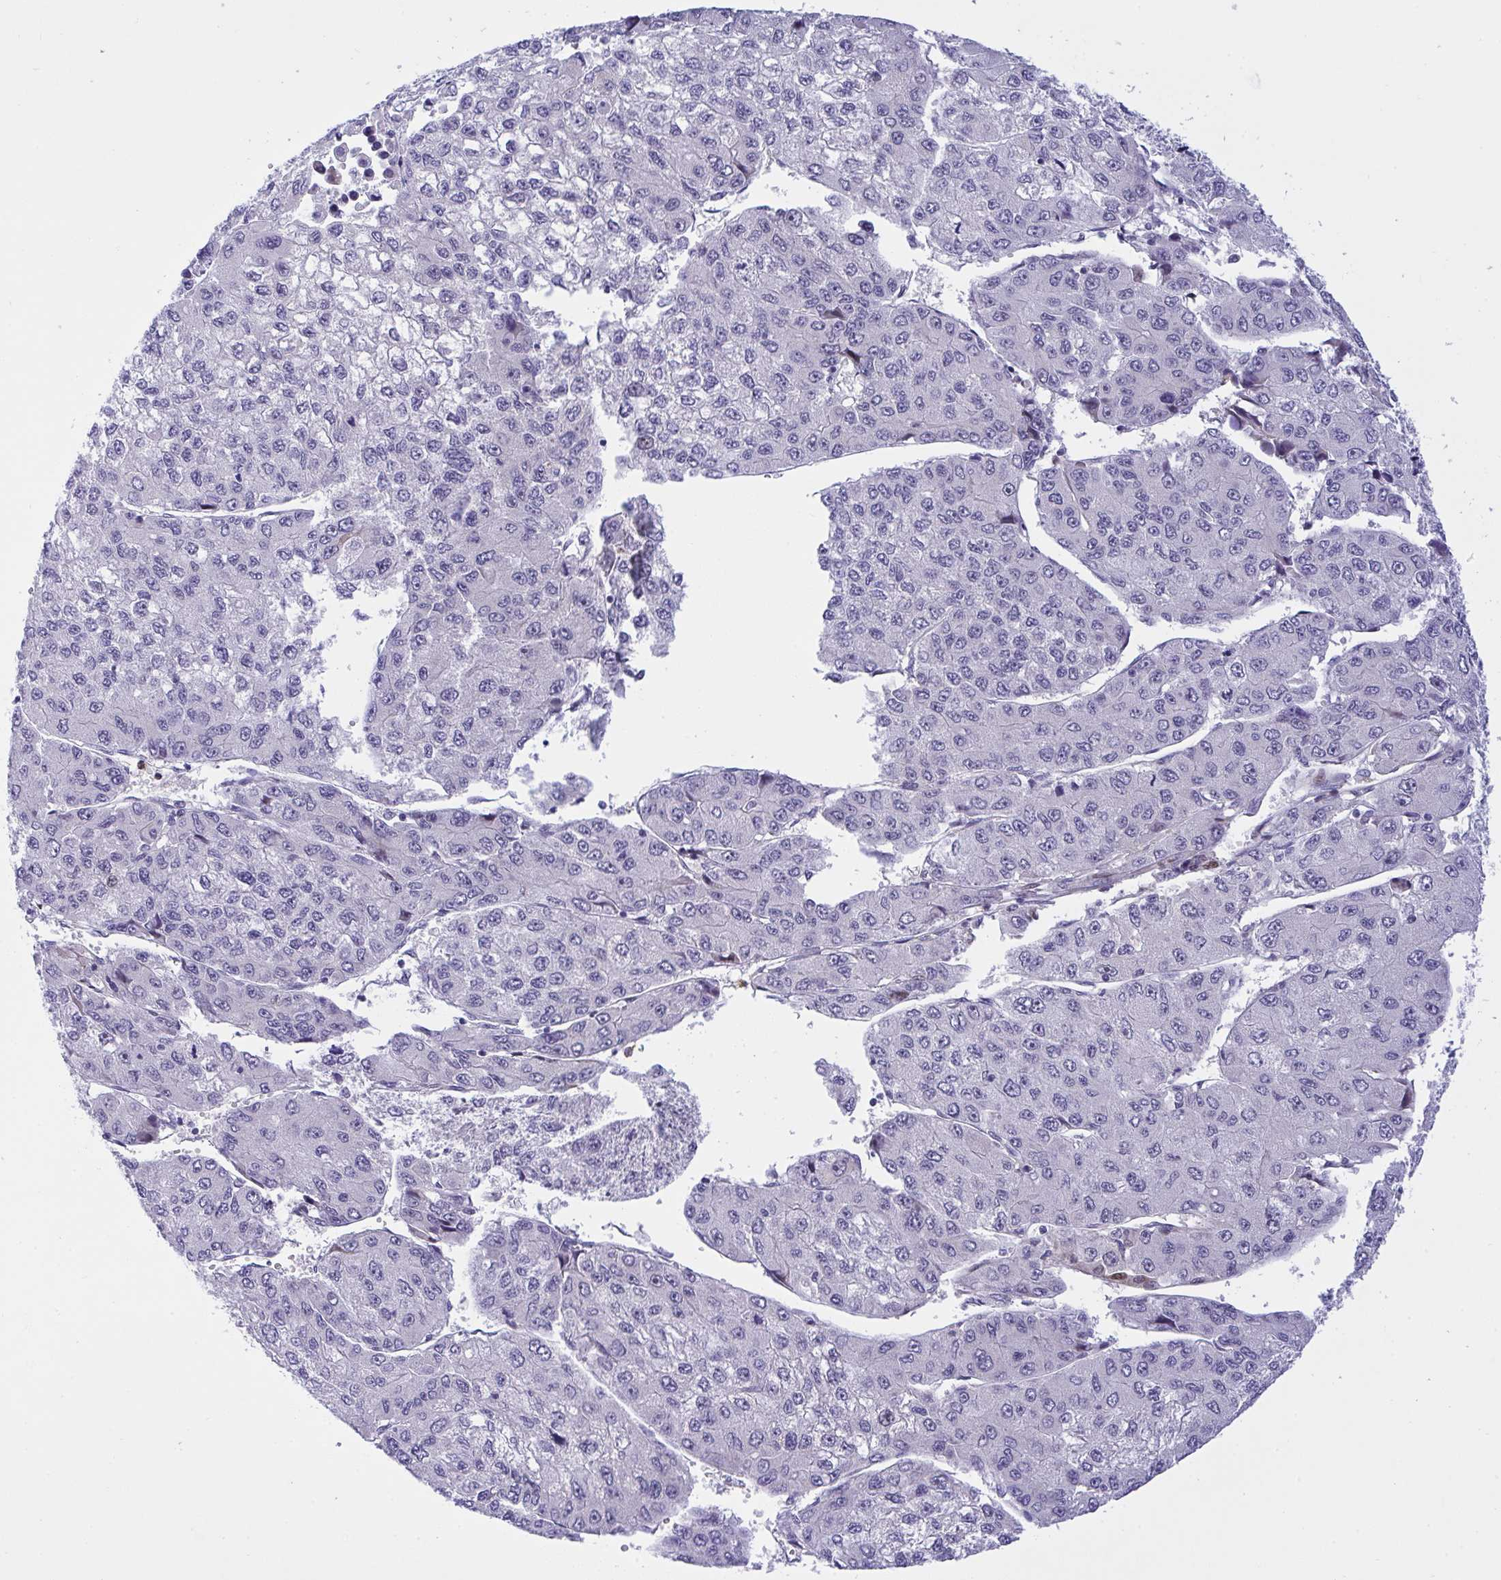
{"staining": {"intensity": "negative", "quantity": "none", "location": "none"}, "tissue": "liver cancer", "cell_type": "Tumor cells", "image_type": "cancer", "snomed": [{"axis": "morphology", "description": "Carcinoma, Hepatocellular, NOS"}, {"axis": "topography", "description": "Liver"}], "caption": "Tumor cells are negative for protein expression in human liver cancer (hepatocellular carcinoma).", "gene": "ZNF554", "patient": {"sex": "female", "age": 66}}